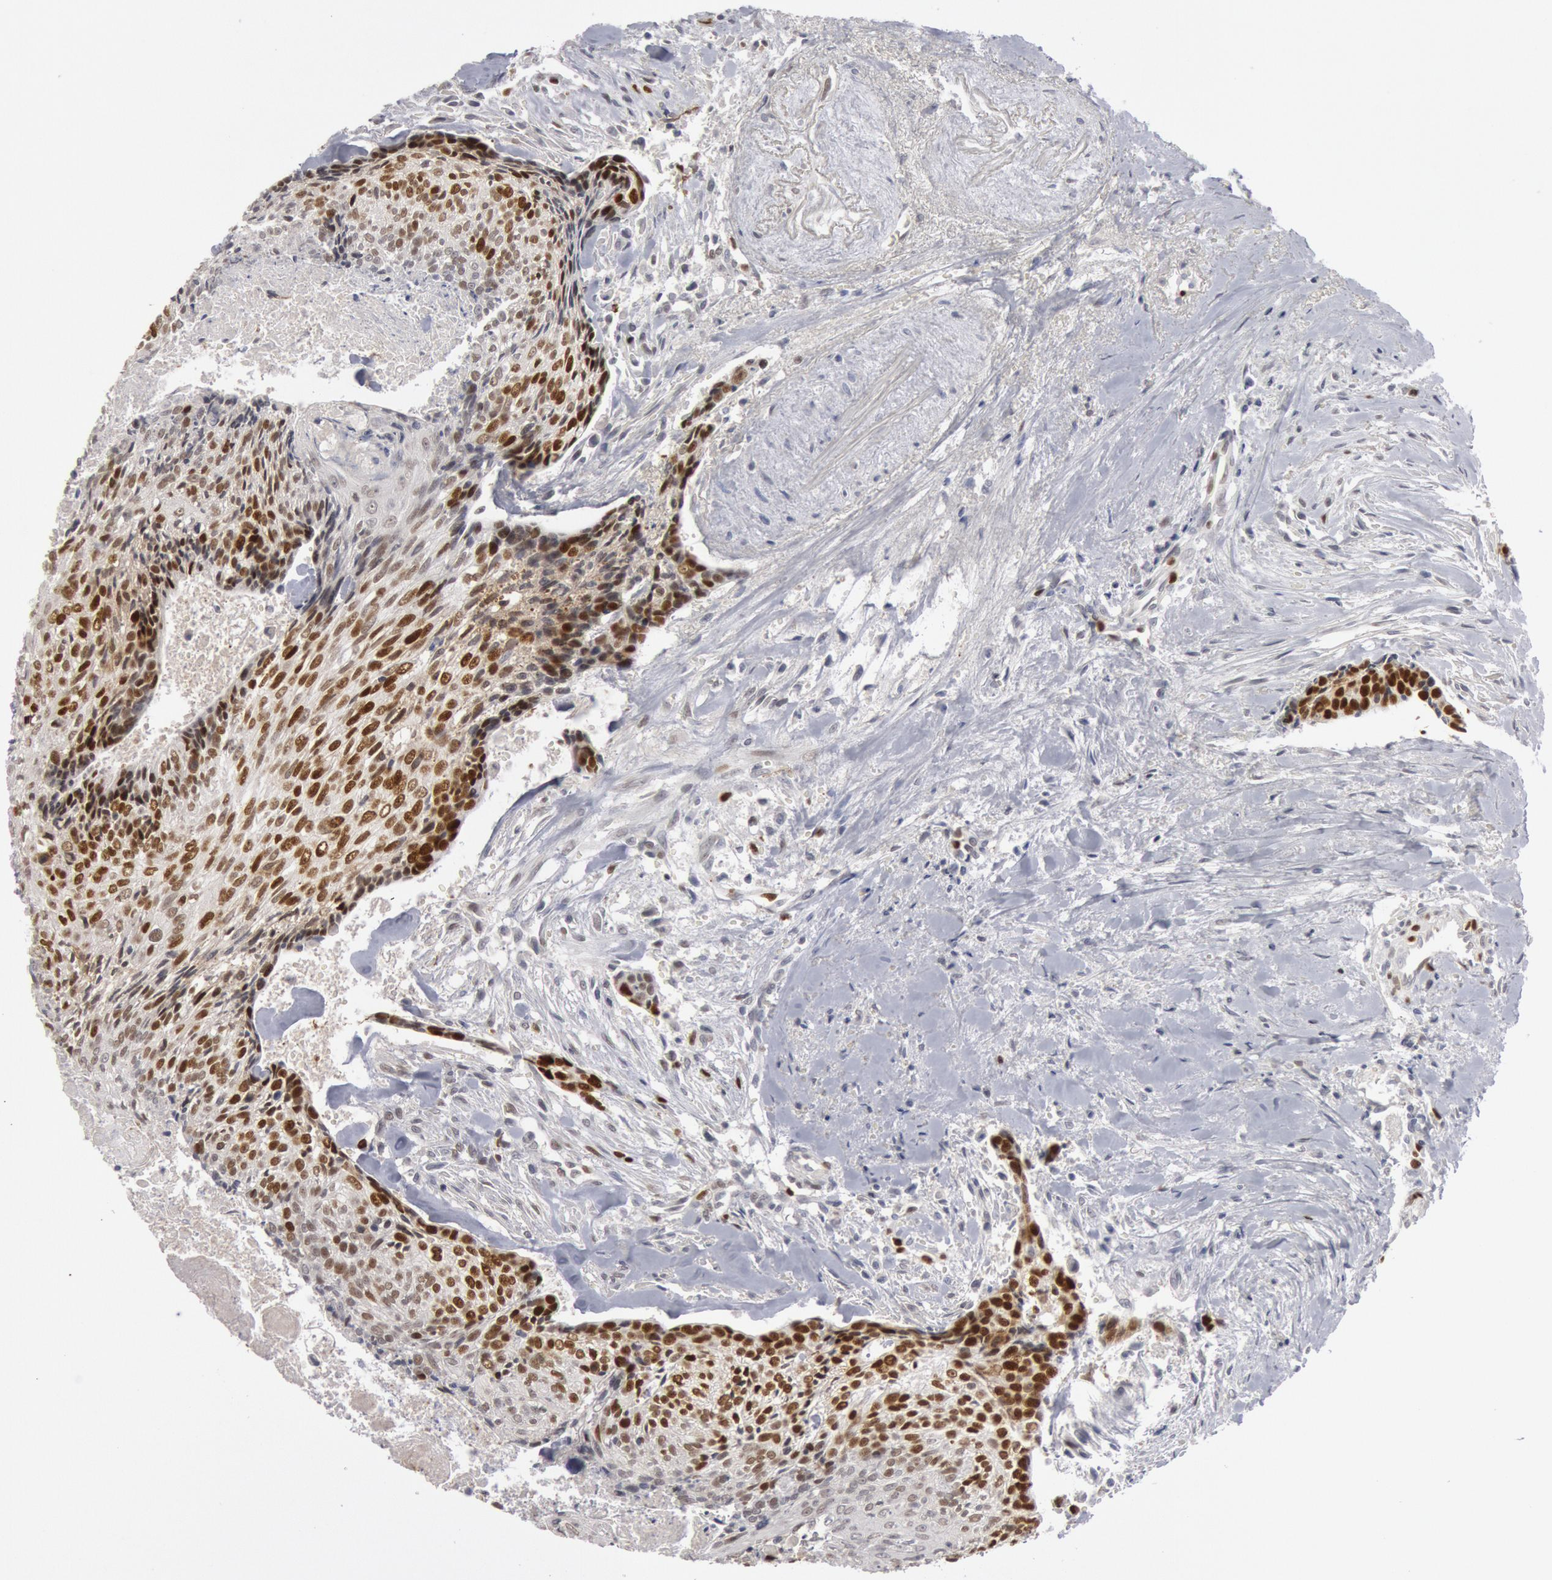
{"staining": {"intensity": "strong", "quantity": "25%-75%", "location": "nuclear"}, "tissue": "head and neck cancer", "cell_type": "Tumor cells", "image_type": "cancer", "snomed": [{"axis": "morphology", "description": "Squamous cell carcinoma, NOS"}, {"axis": "topography", "description": "Salivary gland"}, {"axis": "topography", "description": "Head-Neck"}], "caption": "Approximately 25%-75% of tumor cells in head and neck cancer show strong nuclear protein staining as visualized by brown immunohistochemical staining.", "gene": "WDHD1", "patient": {"sex": "male", "age": 70}}